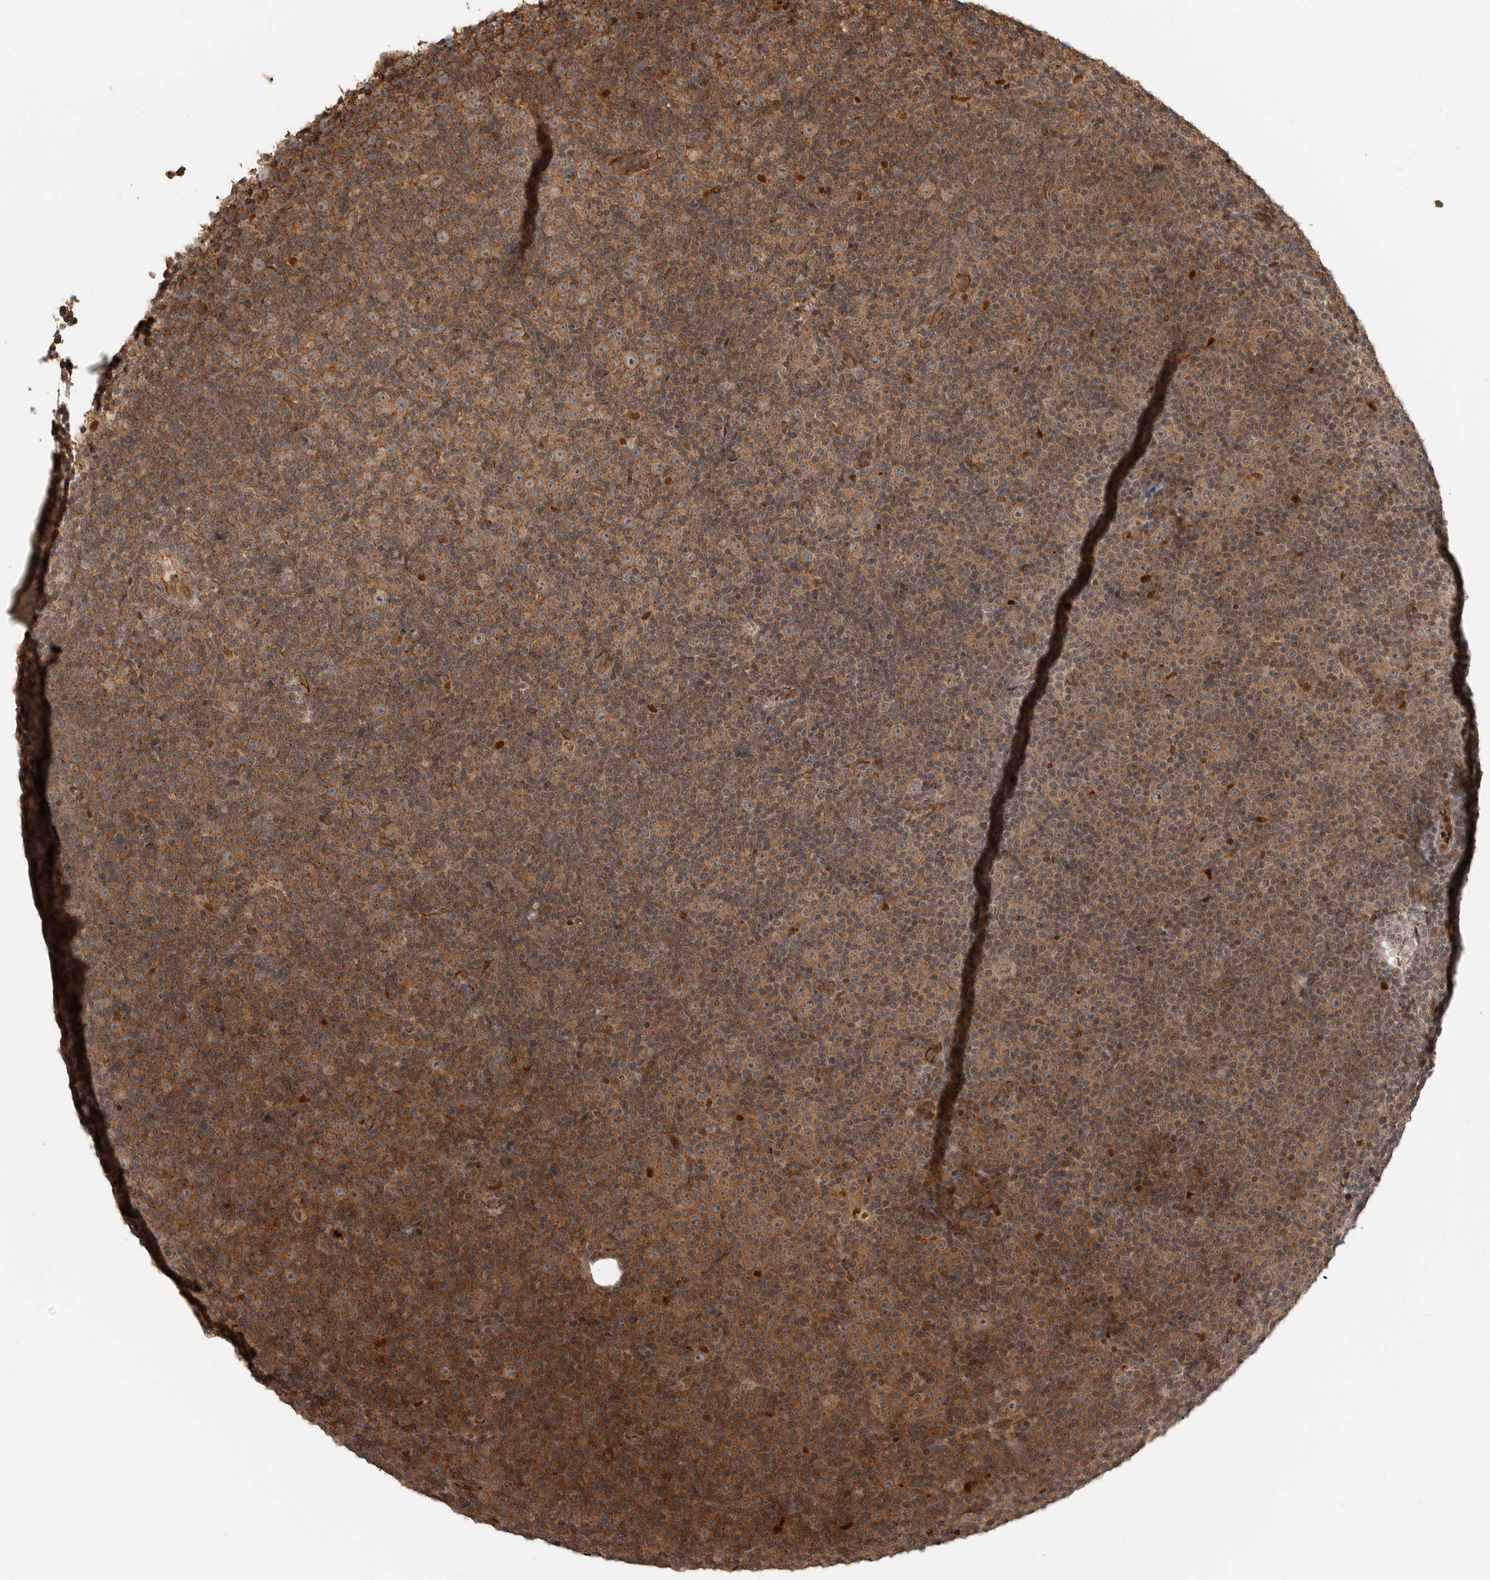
{"staining": {"intensity": "moderate", "quantity": ">75%", "location": "cytoplasmic/membranous,nuclear"}, "tissue": "lymphoma", "cell_type": "Tumor cells", "image_type": "cancer", "snomed": [{"axis": "morphology", "description": "Malignant lymphoma, non-Hodgkin's type, Low grade"}, {"axis": "topography", "description": "Lymph node"}], "caption": "Moderate cytoplasmic/membranous and nuclear expression for a protein is seen in approximately >75% of tumor cells of malignant lymphoma, non-Hodgkin's type (low-grade) using immunohistochemistry.", "gene": "STRAP", "patient": {"sex": "female", "age": 67}}